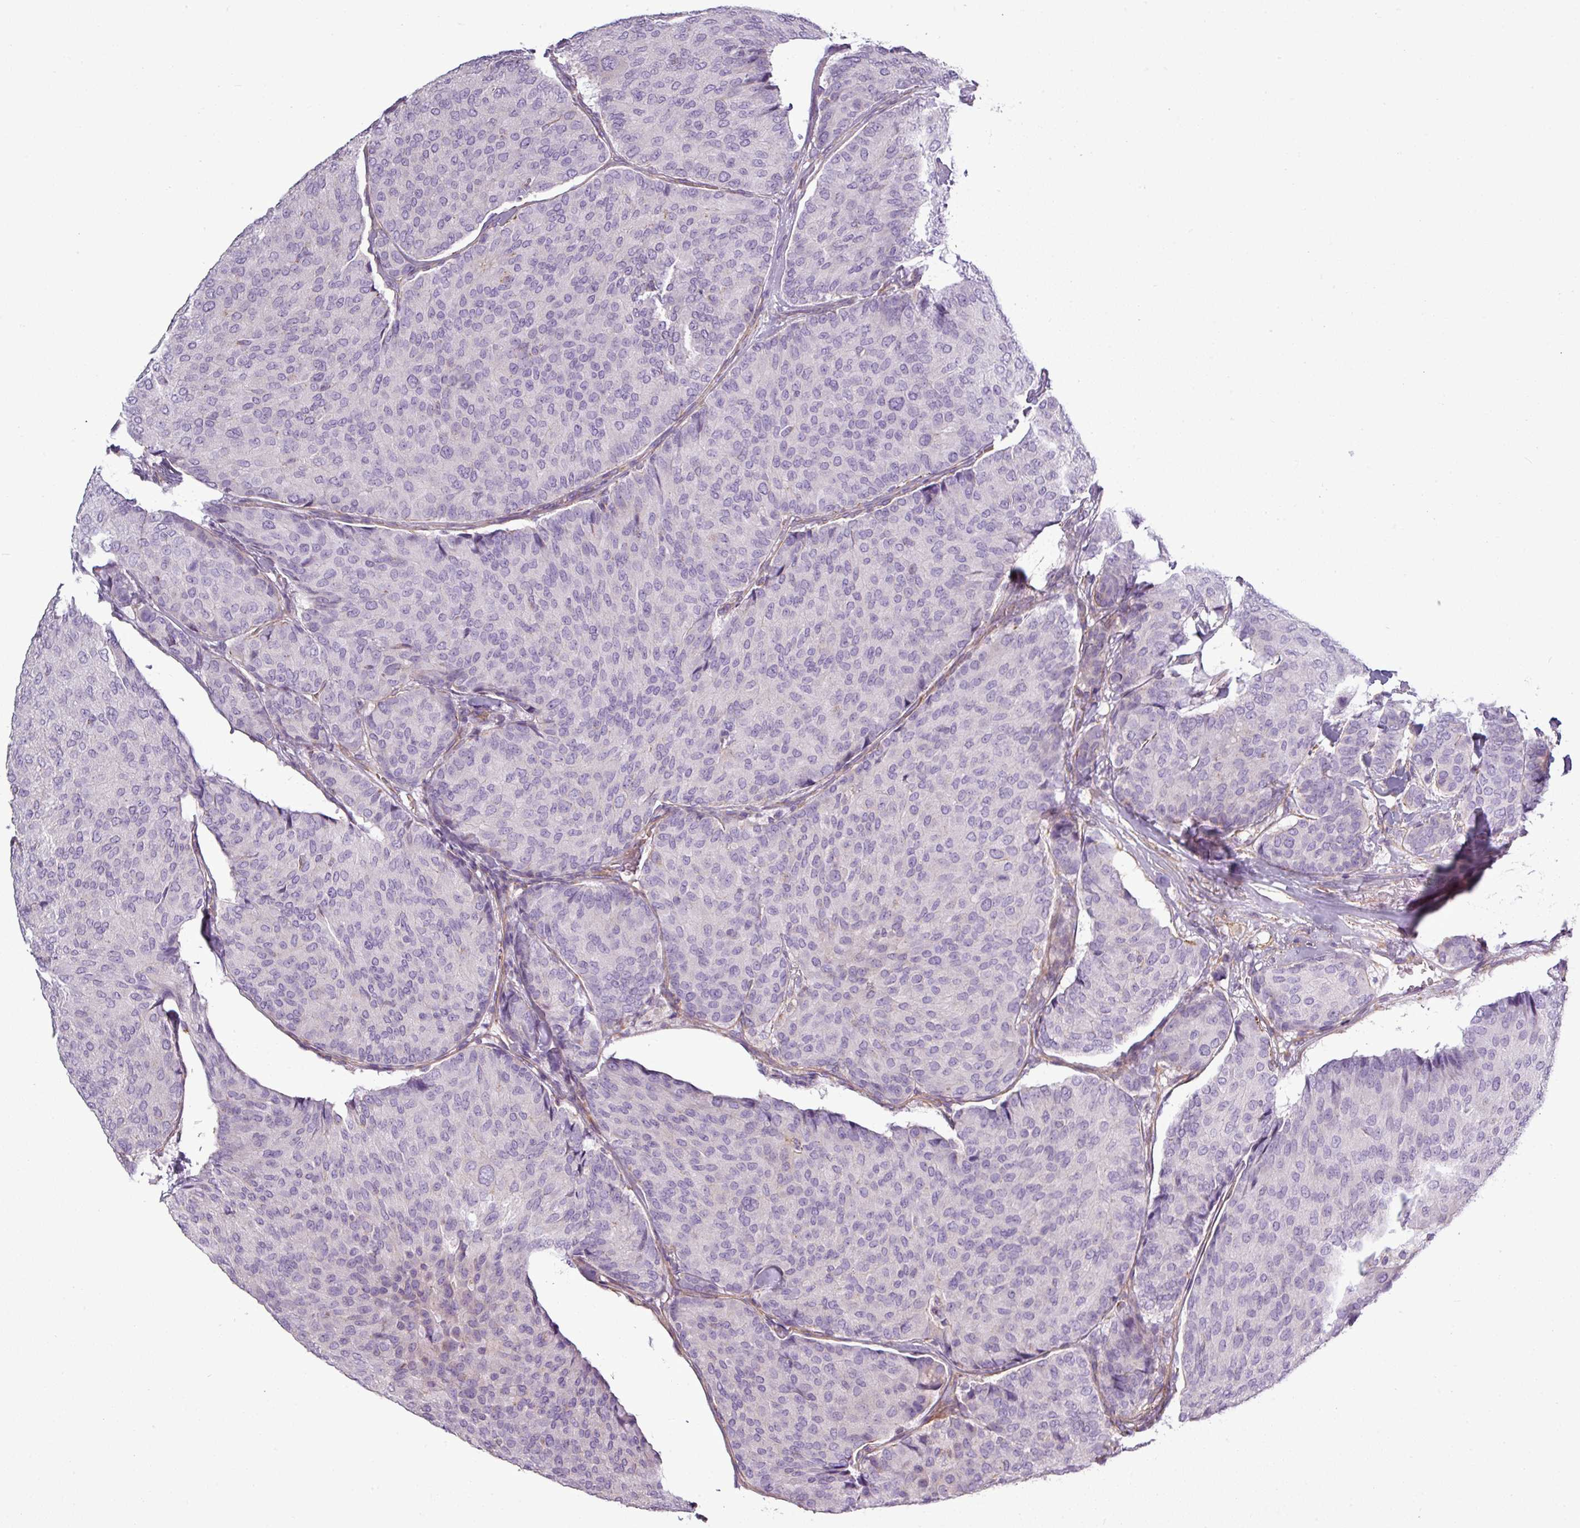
{"staining": {"intensity": "negative", "quantity": "none", "location": "none"}, "tissue": "breast cancer", "cell_type": "Tumor cells", "image_type": "cancer", "snomed": [{"axis": "morphology", "description": "Duct carcinoma"}, {"axis": "topography", "description": "Breast"}], "caption": "Immunohistochemical staining of invasive ductal carcinoma (breast) exhibits no significant staining in tumor cells.", "gene": "BTN2A2", "patient": {"sex": "female", "age": 75}}